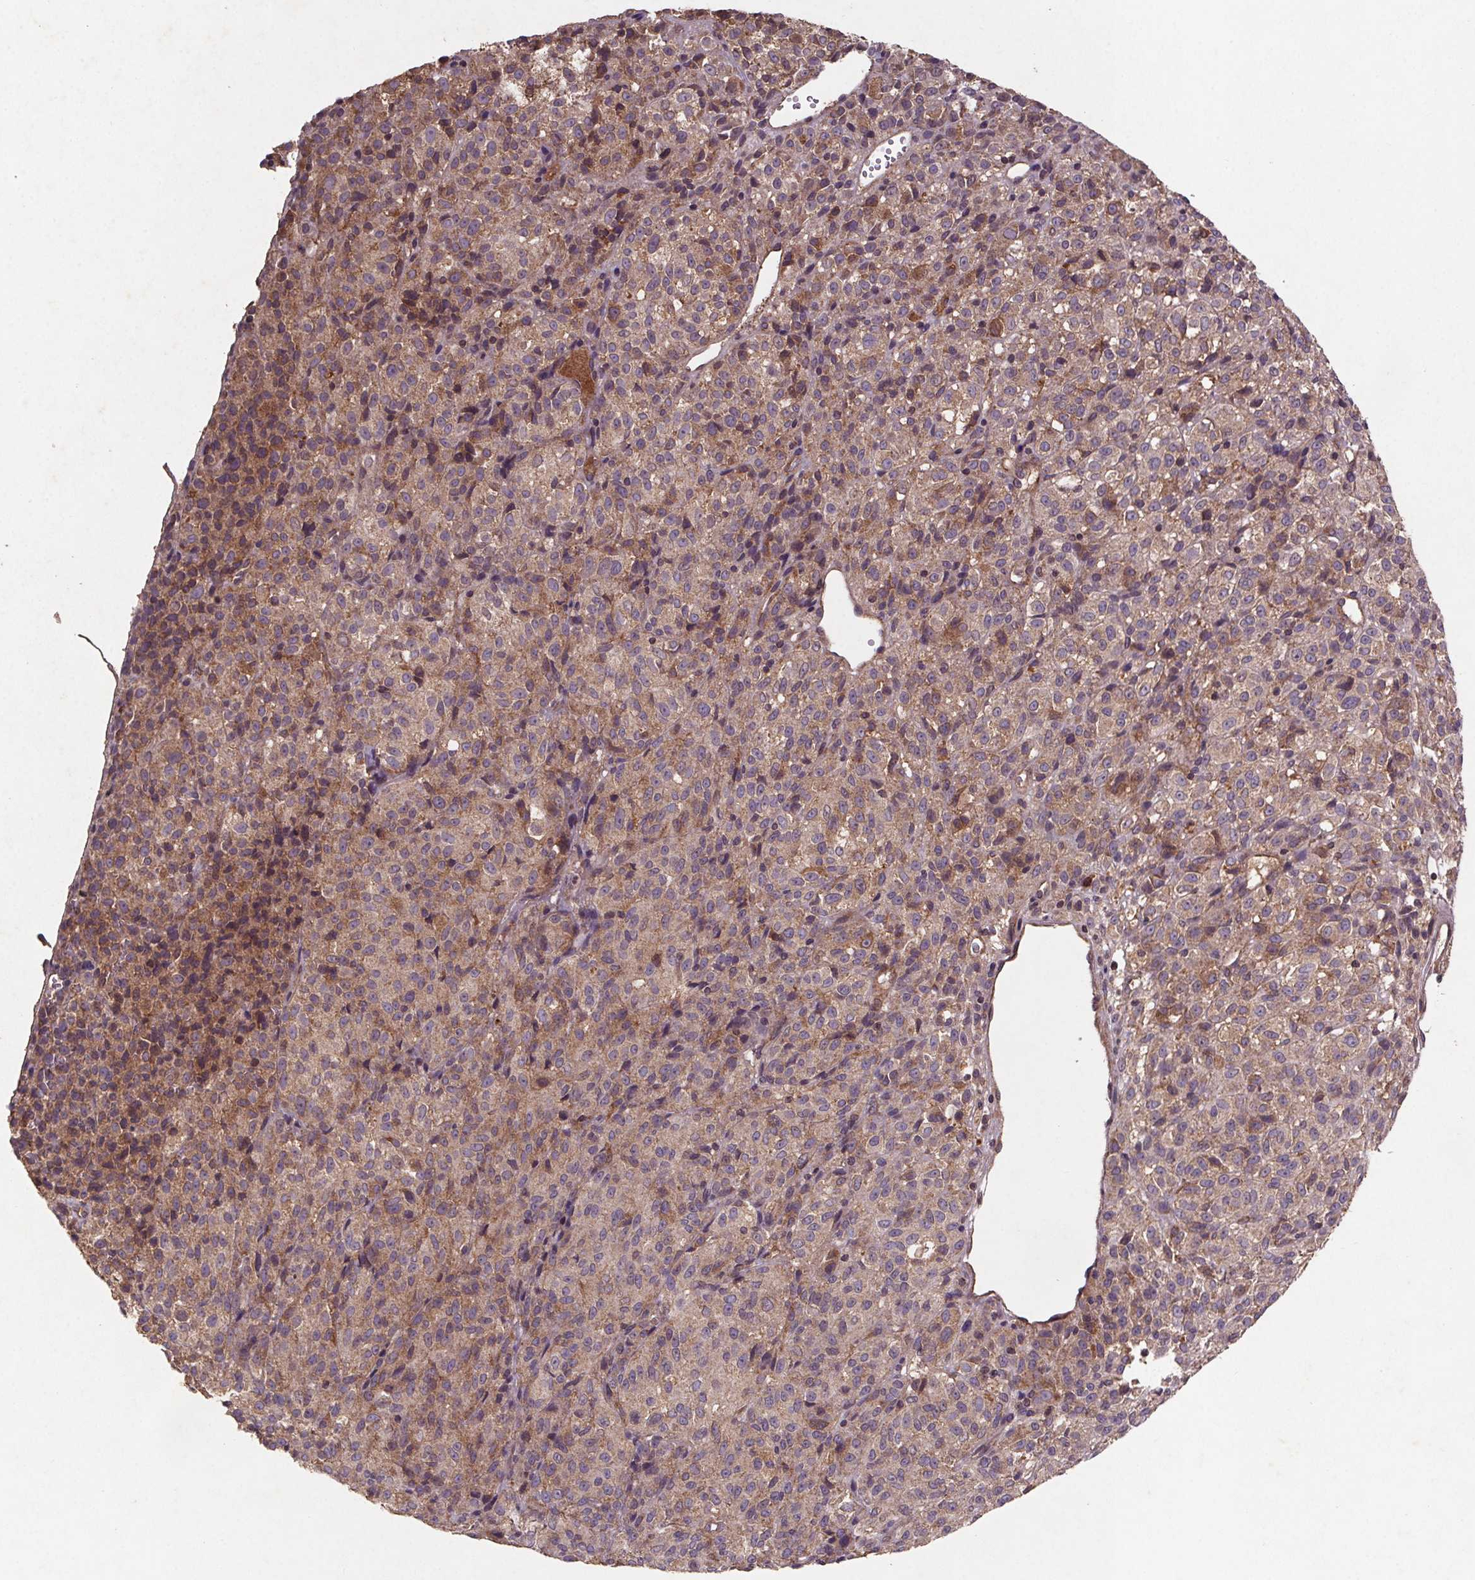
{"staining": {"intensity": "weak", "quantity": "25%-75%", "location": "cytoplasmic/membranous"}, "tissue": "melanoma", "cell_type": "Tumor cells", "image_type": "cancer", "snomed": [{"axis": "morphology", "description": "Malignant melanoma, Metastatic site"}, {"axis": "topography", "description": "Brain"}], "caption": "Malignant melanoma (metastatic site) stained with a brown dye demonstrates weak cytoplasmic/membranous positive expression in approximately 25%-75% of tumor cells.", "gene": "STRN3", "patient": {"sex": "female", "age": 56}}